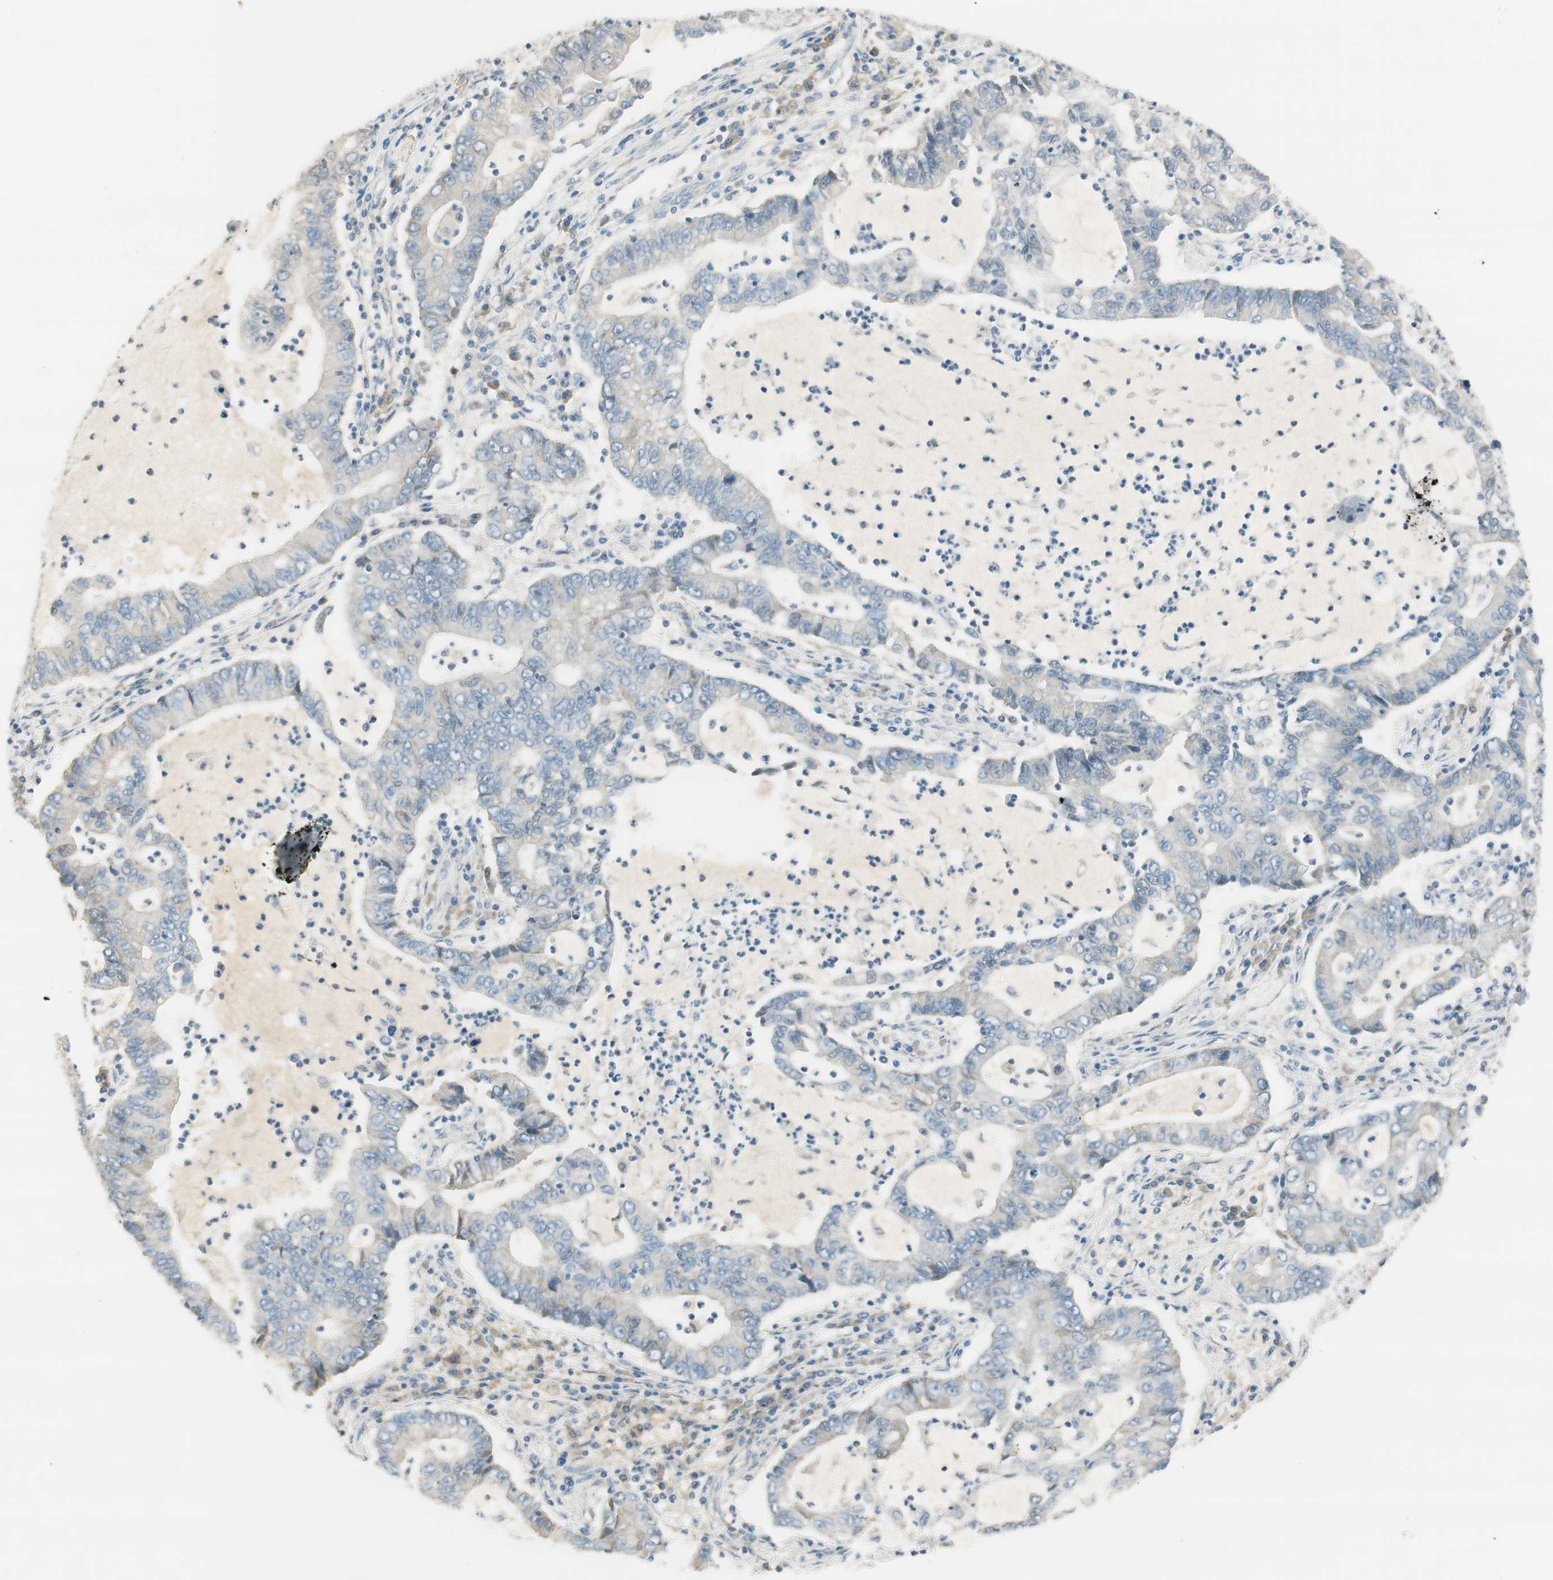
{"staining": {"intensity": "negative", "quantity": "none", "location": "none"}, "tissue": "lung cancer", "cell_type": "Tumor cells", "image_type": "cancer", "snomed": [{"axis": "morphology", "description": "Adenocarcinoma, NOS"}, {"axis": "topography", "description": "Lung"}], "caption": "This is an IHC histopathology image of lung adenocarcinoma. There is no staining in tumor cells.", "gene": "TACR3", "patient": {"sex": "female", "age": 51}}